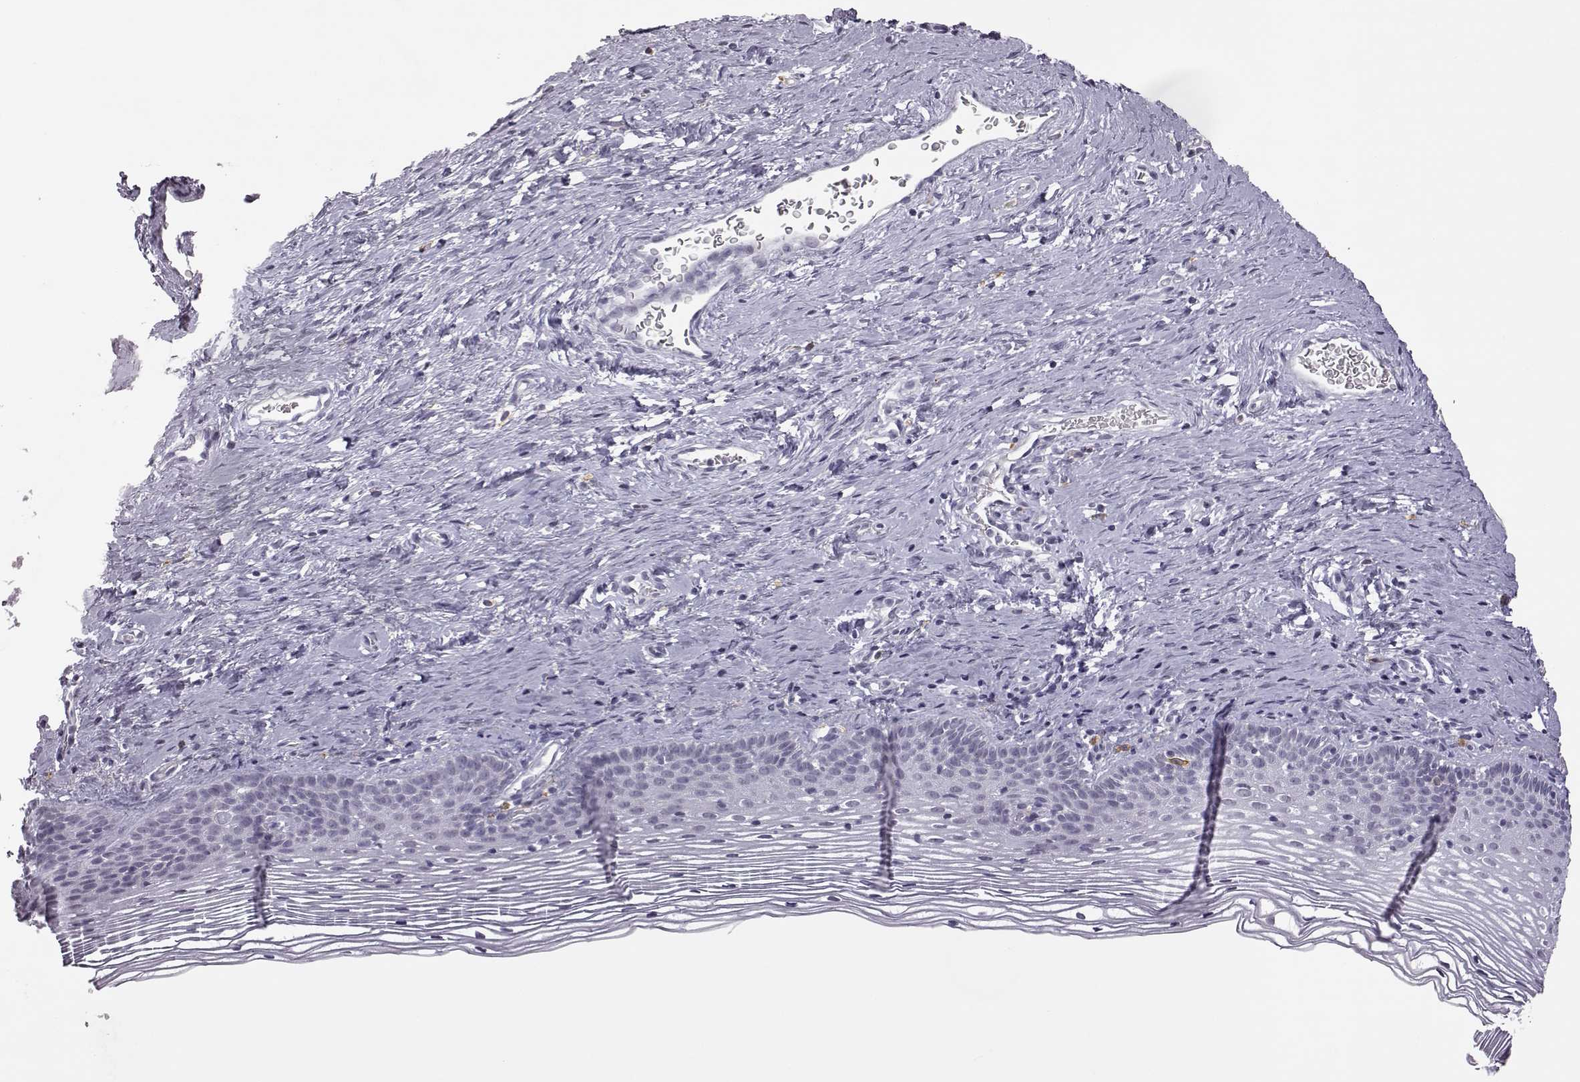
{"staining": {"intensity": "negative", "quantity": "none", "location": "none"}, "tissue": "cervix", "cell_type": "Glandular cells", "image_type": "normal", "snomed": [{"axis": "morphology", "description": "Normal tissue, NOS"}, {"axis": "topography", "description": "Cervix"}], "caption": "Cervix stained for a protein using immunohistochemistry (IHC) demonstrates no positivity glandular cells.", "gene": "VGF", "patient": {"sex": "female", "age": 39}}